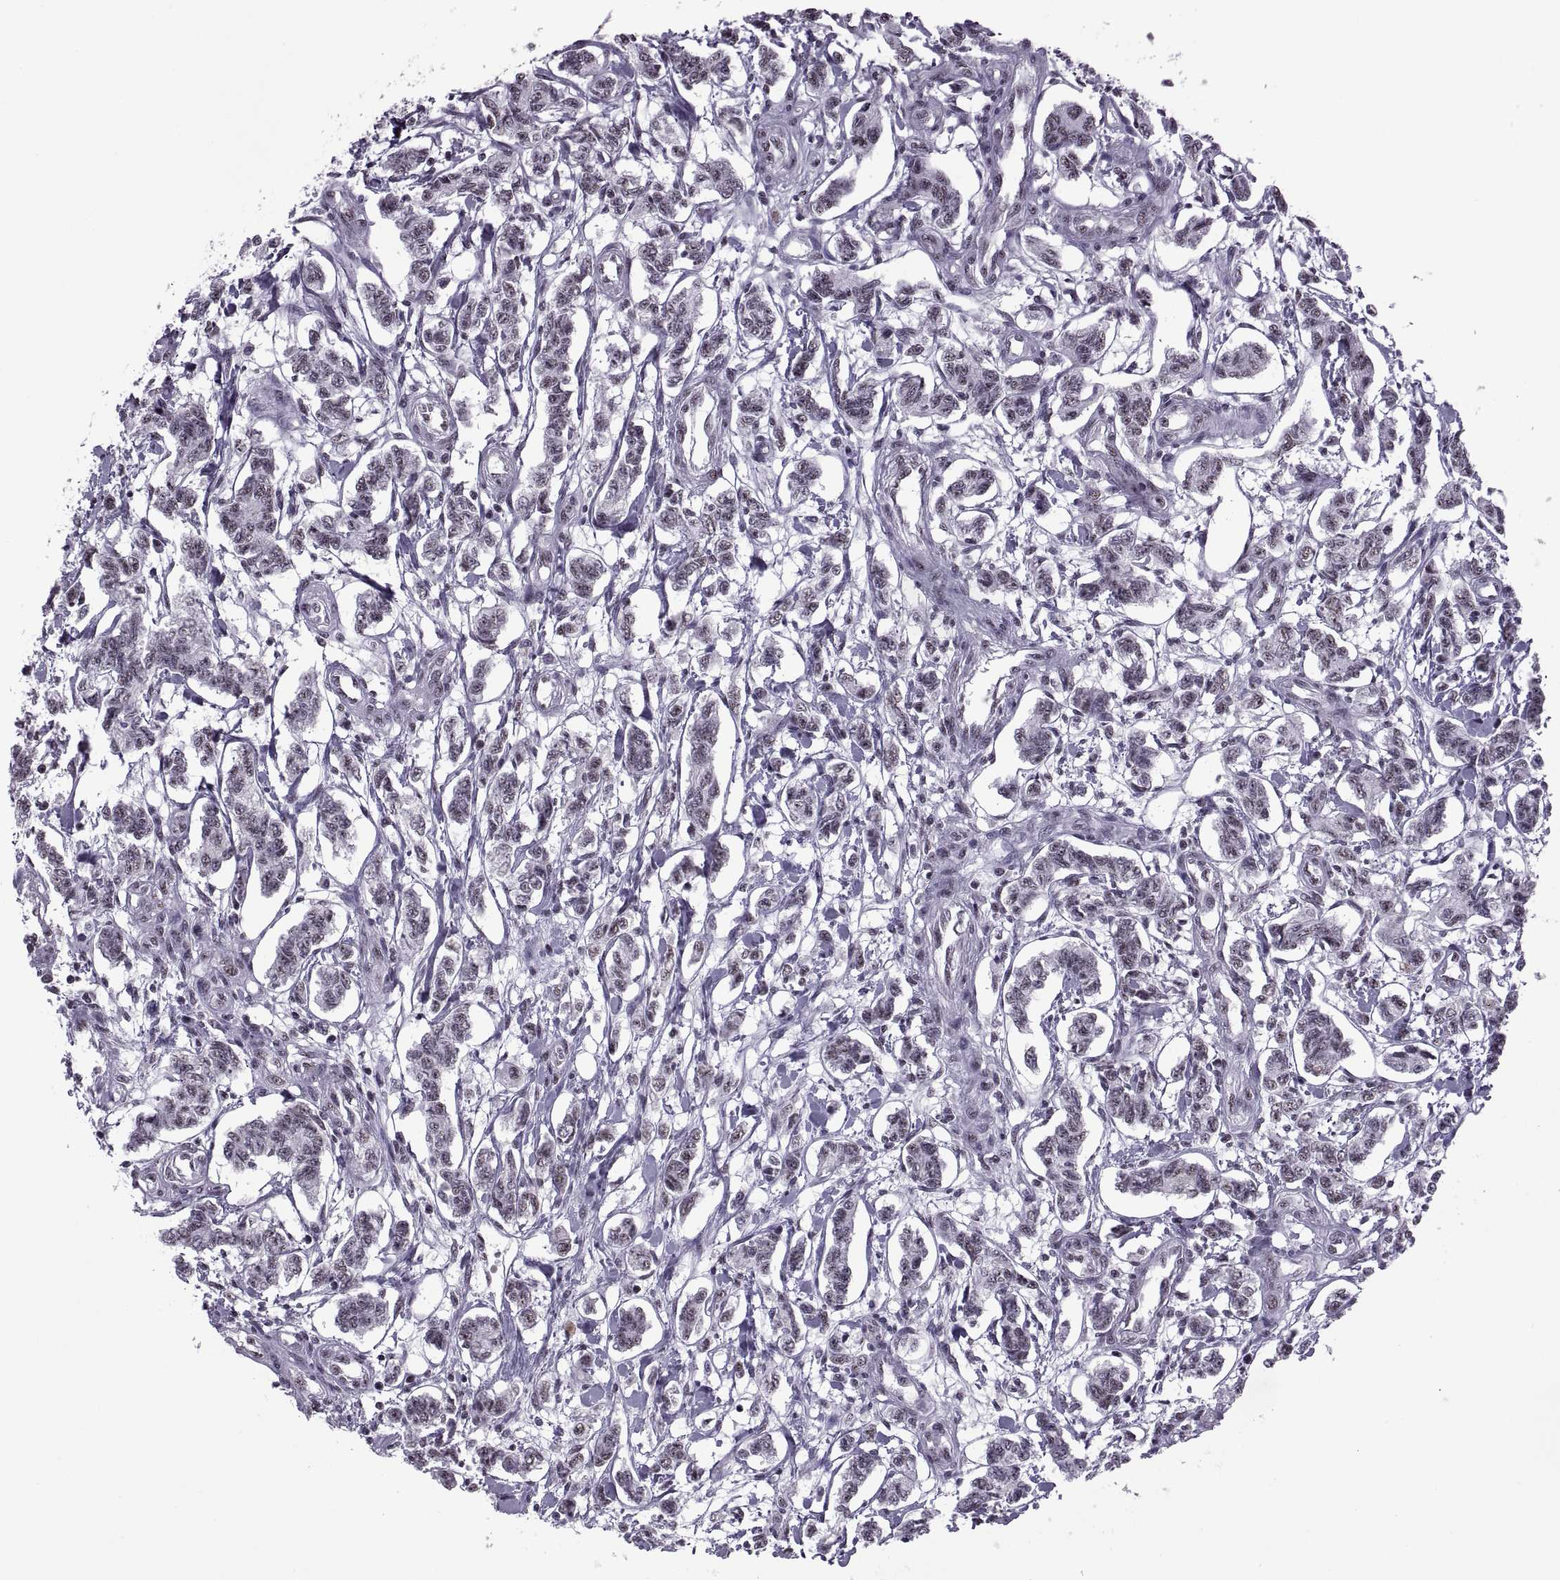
{"staining": {"intensity": "weak", "quantity": "<25%", "location": "nuclear"}, "tissue": "carcinoid", "cell_type": "Tumor cells", "image_type": "cancer", "snomed": [{"axis": "morphology", "description": "Carcinoid, malignant, NOS"}, {"axis": "topography", "description": "Kidney"}], "caption": "This is an IHC micrograph of malignant carcinoid. There is no positivity in tumor cells.", "gene": "MAGEA4", "patient": {"sex": "female", "age": 41}}